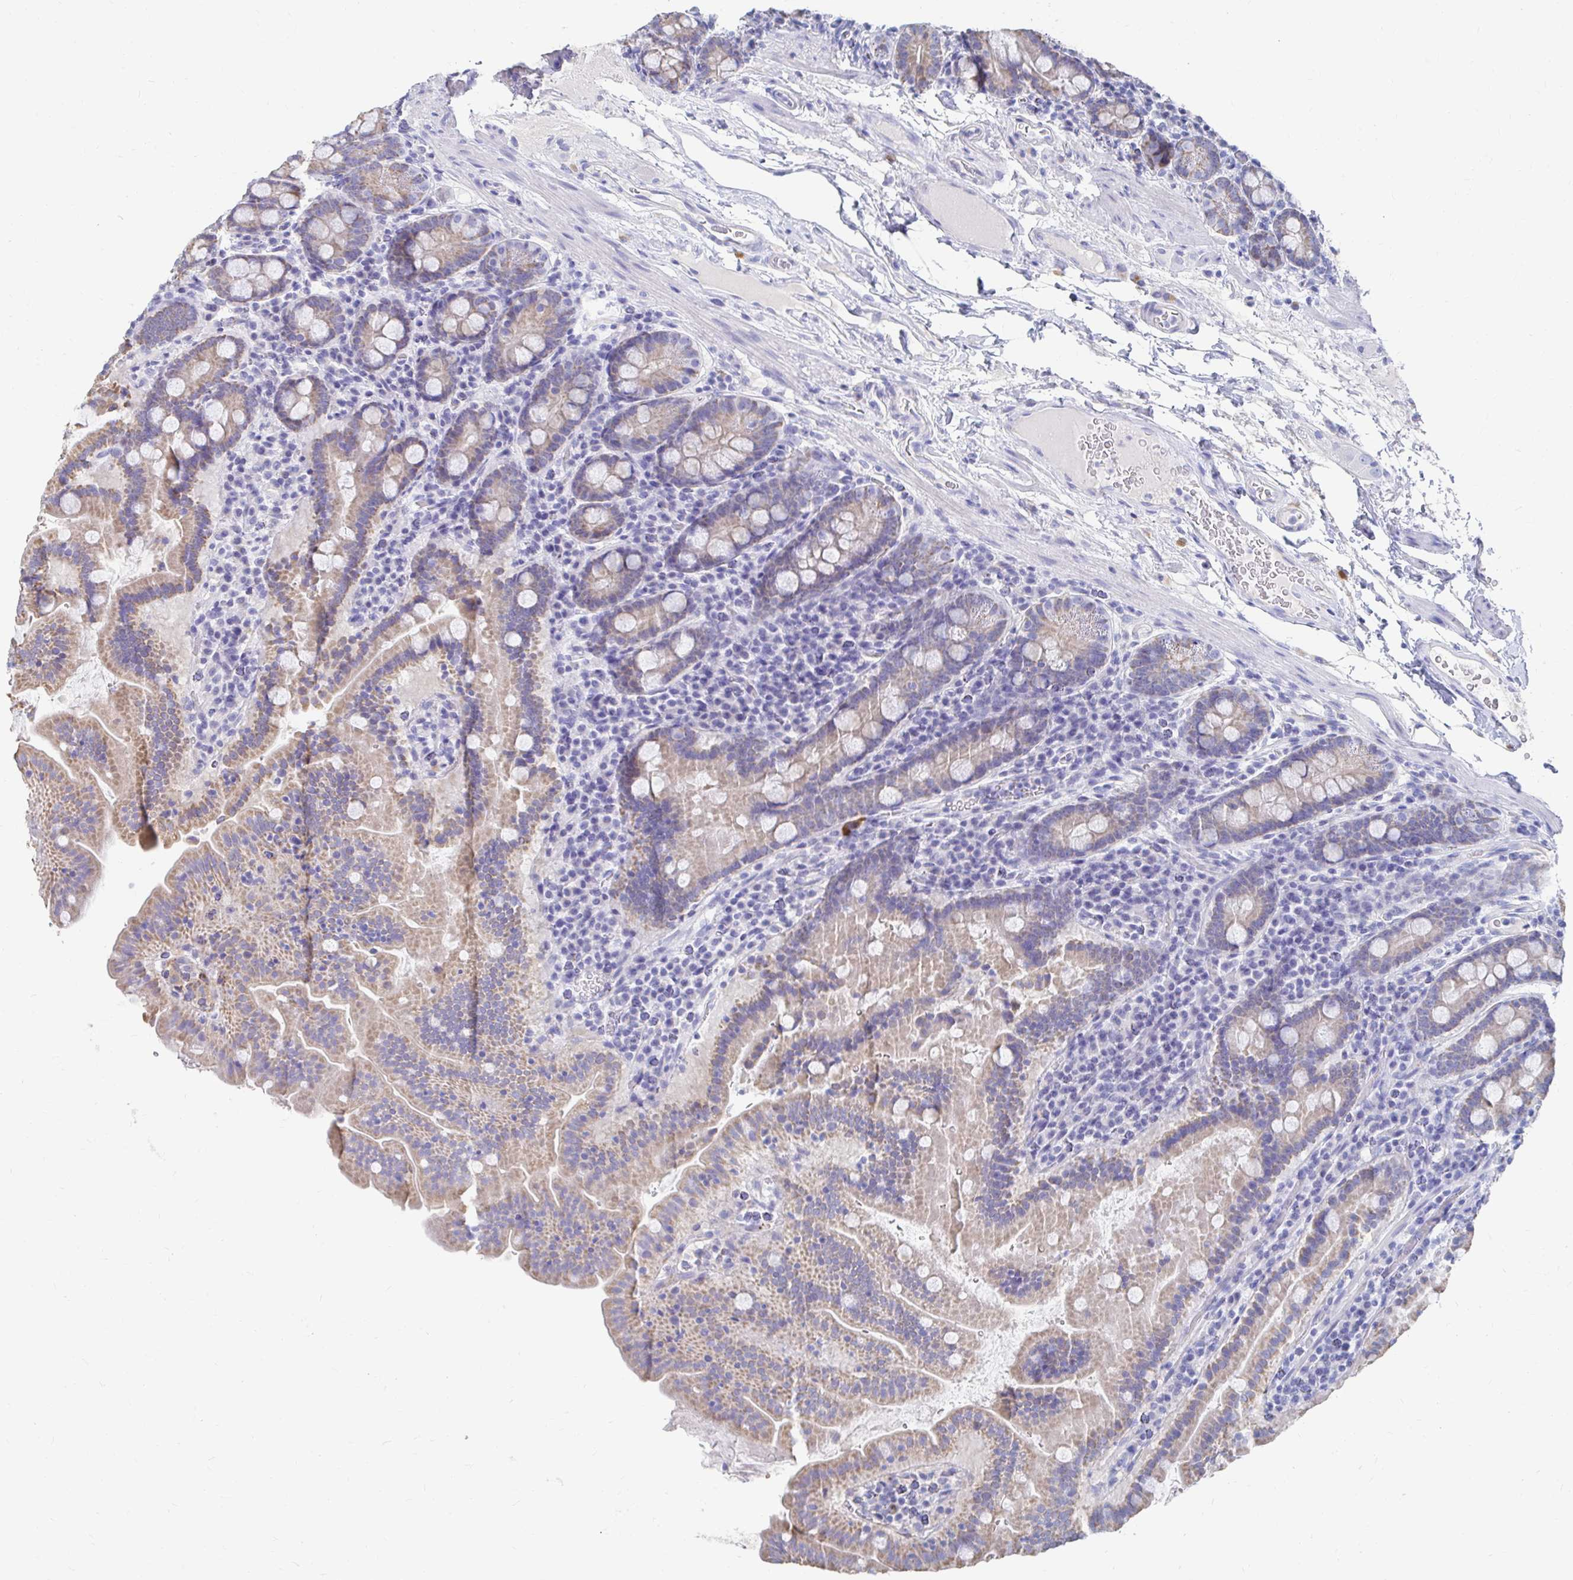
{"staining": {"intensity": "weak", "quantity": "25%-75%", "location": "cytoplasmic/membranous"}, "tissue": "small intestine", "cell_type": "Glandular cells", "image_type": "normal", "snomed": [{"axis": "morphology", "description": "Normal tissue, NOS"}, {"axis": "topography", "description": "Small intestine"}], "caption": "A high-resolution histopathology image shows IHC staining of normal small intestine, which exhibits weak cytoplasmic/membranous staining in about 25%-75% of glandular cells.", "gene": "LAMC3", "patient": {"sex": "male", "age": 26}}